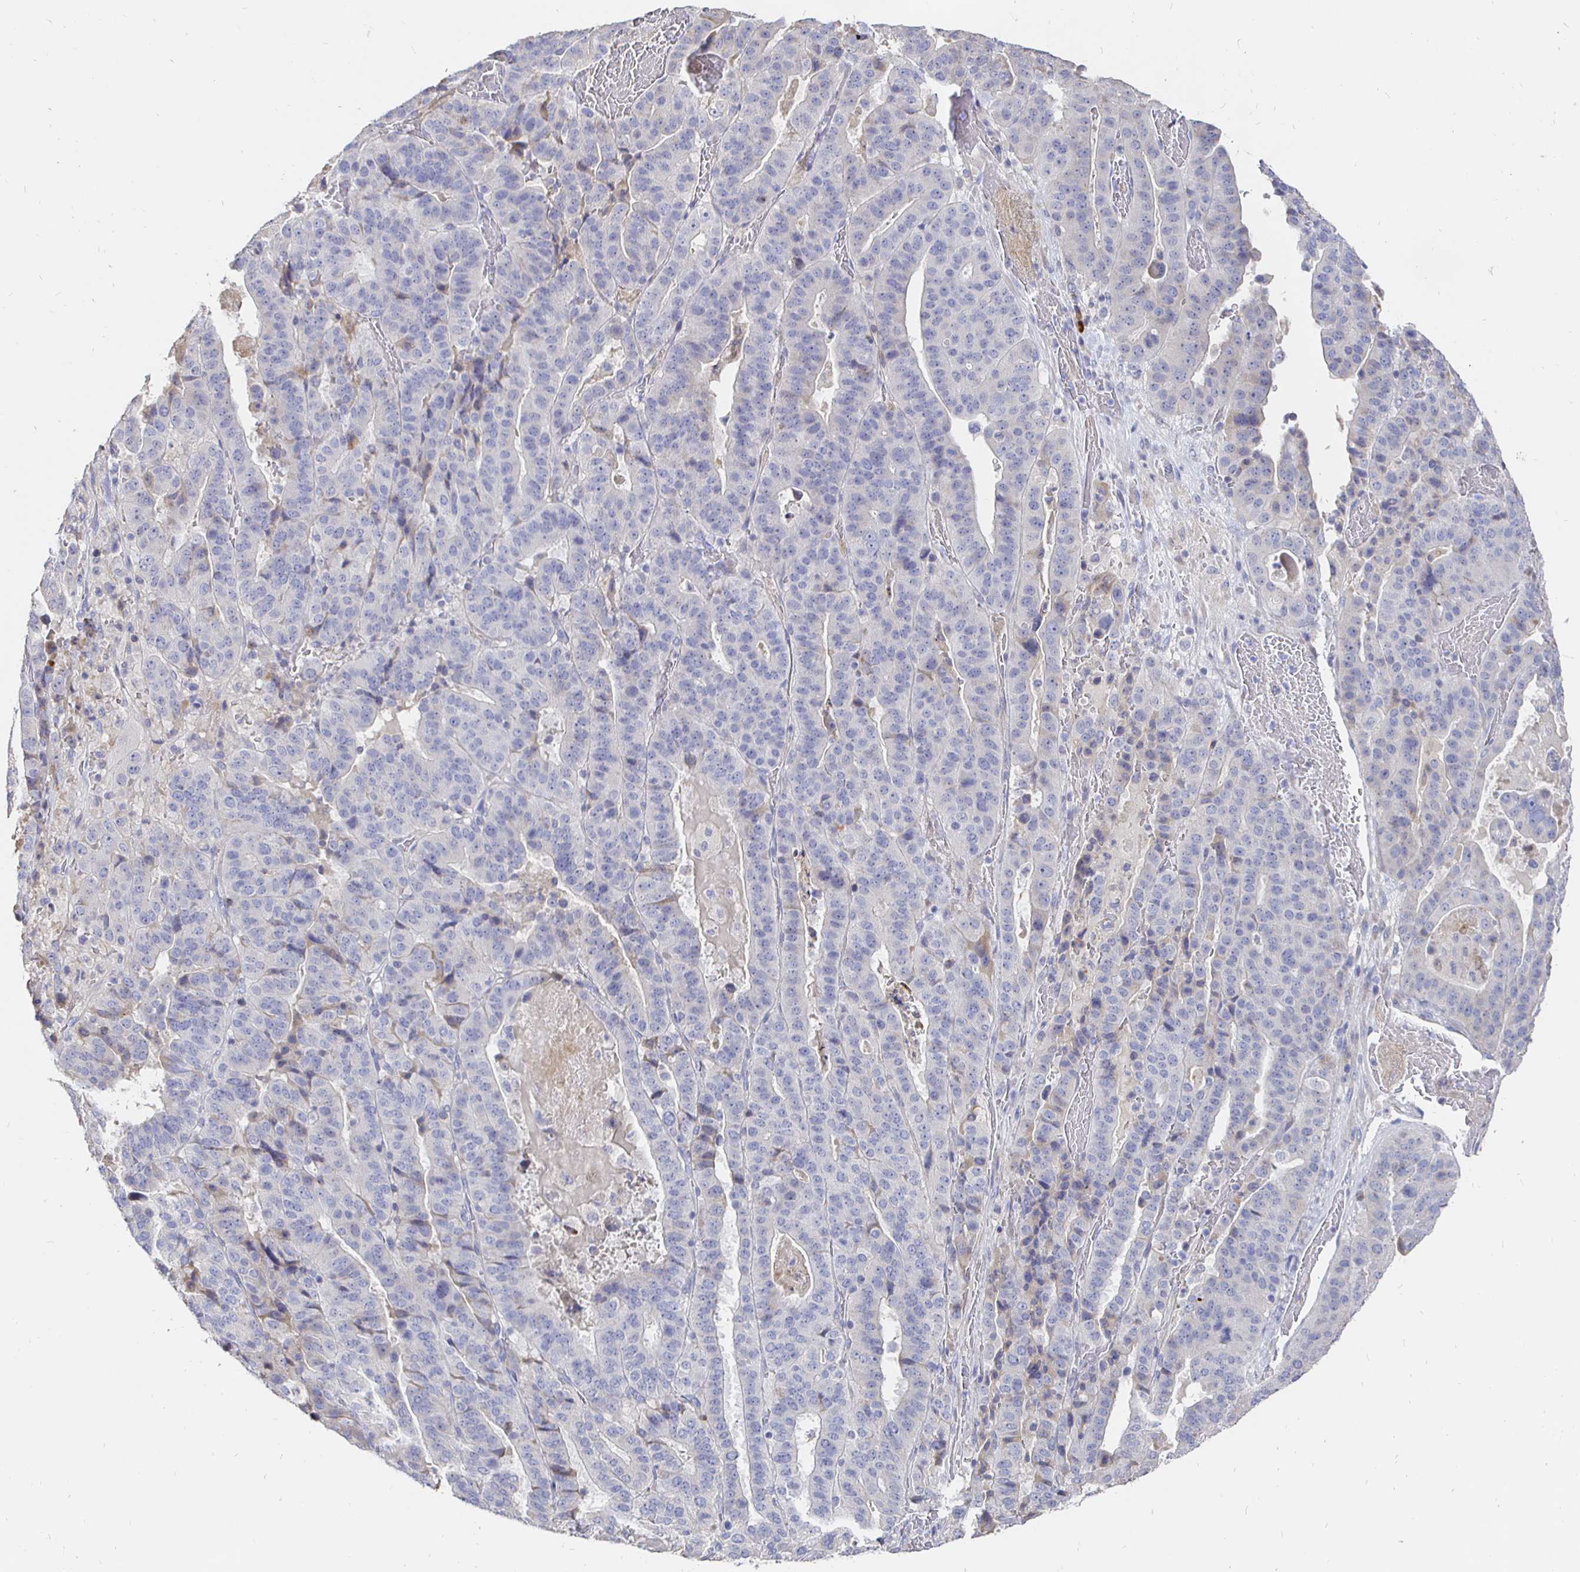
{"staining": {"intensity": "negative", "quantity": "none", "location": "none"}, "tissue": "stomach cancer", "cell_type": "Tumor cells", "image_type": "cancer", "snomed": [{"axis": "morphology", "description": "Adenocarcinoma, NOS"}, {"axis": "topography", "description": "Stomach"}], "caption": "Immunohistochemistry of human stomach cancer reveals no positivity in tumor cells. (DAB (3,3'-diaminobenzidine) immunohistochemistry with hematoxylin counter stain).", "gene": "CXCR3", "patient": {"sex": "male", "age": 48}}